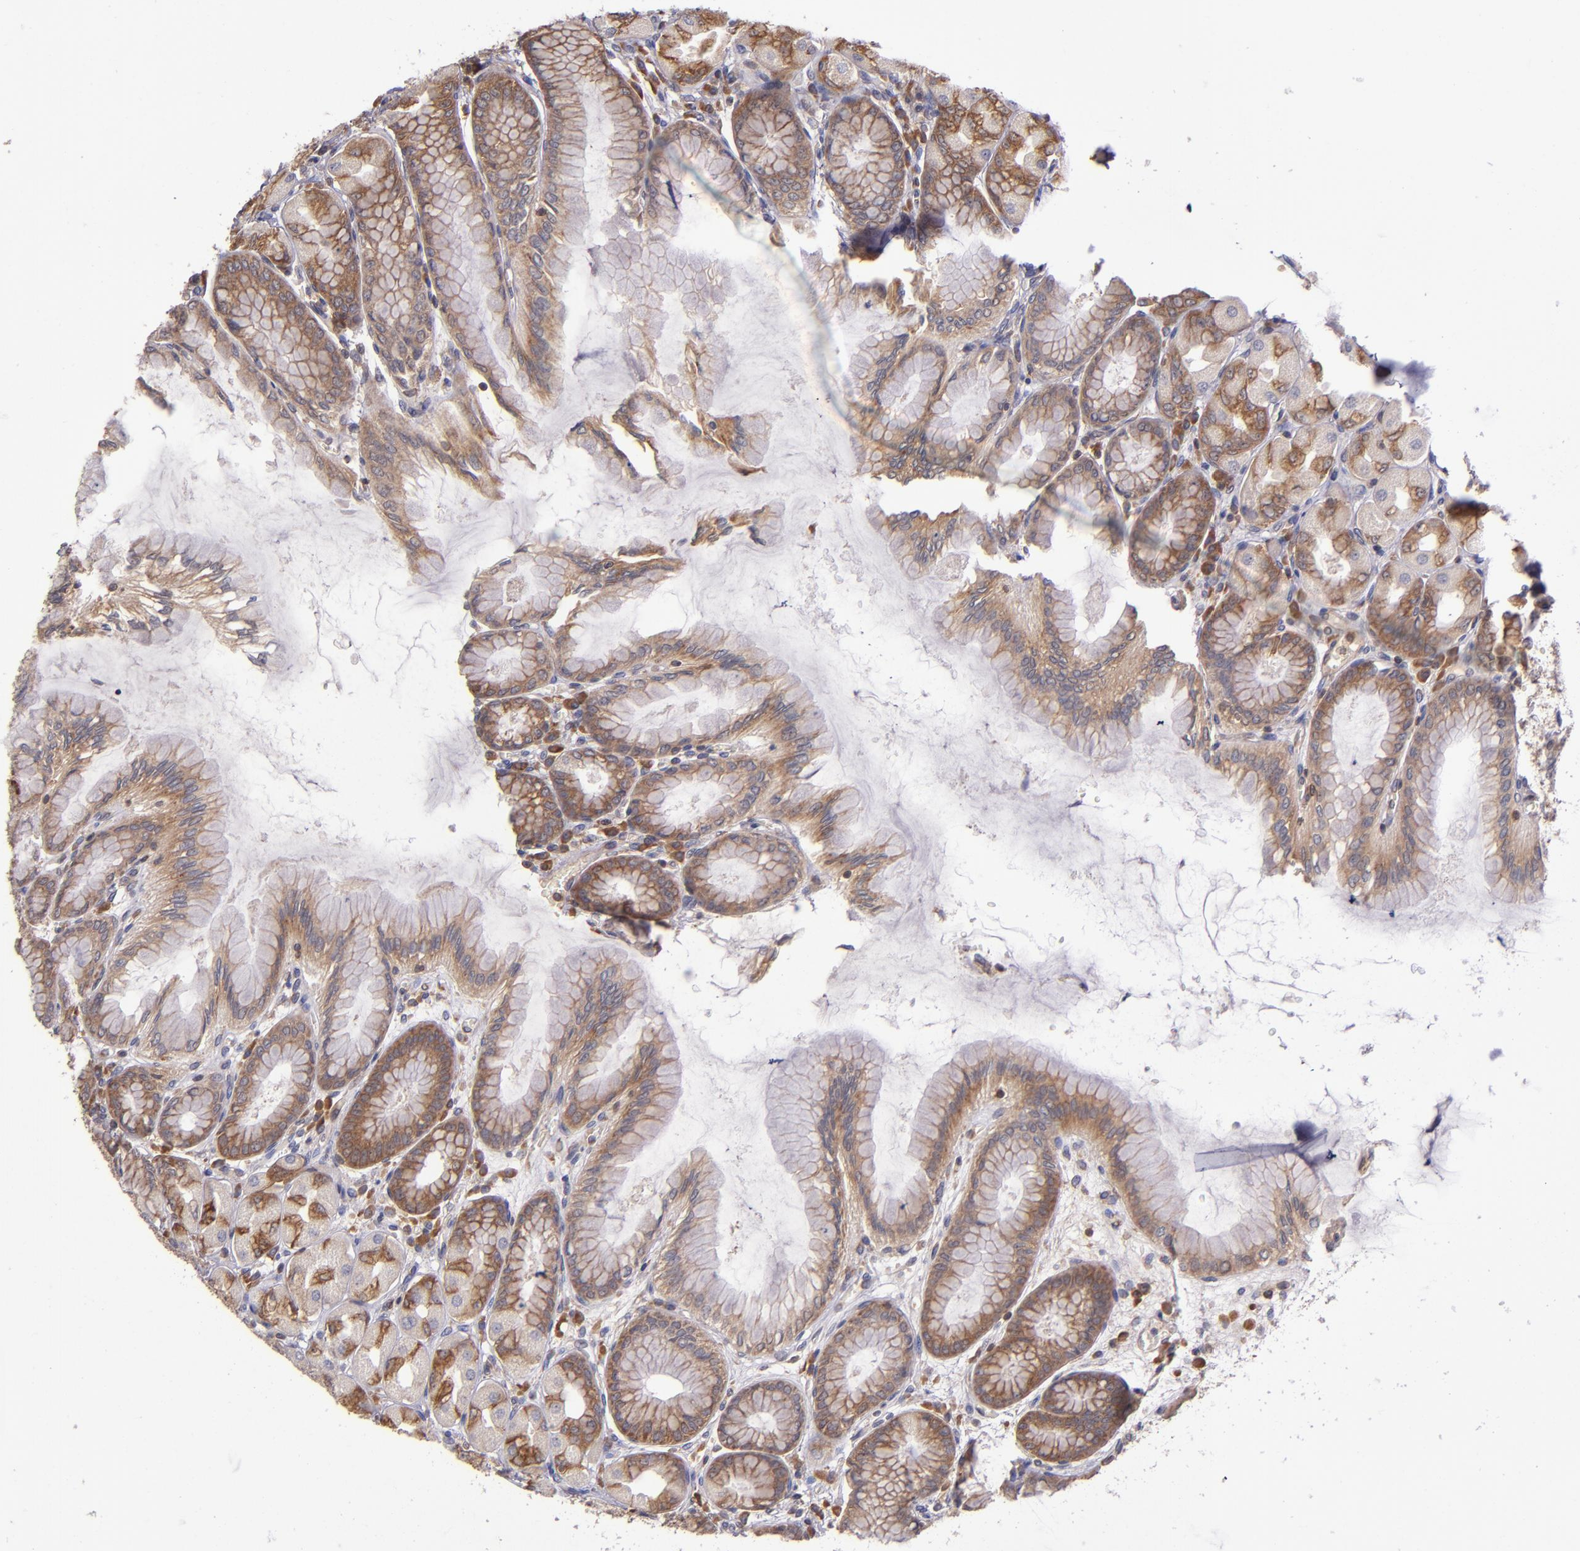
{"staining": {"intensity": "moderate", "quantity": ">75%", "location": "cytoplasmic/membranous"}, "tissue": "stomach", "cell_type": "Glandular cells", "image_type": "normal", "snomed": [{"axis": "morphology", "description": "Normal tissue, NOS"}, {"axis": "topography", "description": "Stomach, upper"}], "caption": "Immunohistochemistry photomicrograph of unremarkable stomach: human stomach stained using IHC displays medium levels of moderate protein expression localized specifically in the cytoplasmic/membranous of glandular cells, appearing as a cytoplasmic/membranous brown color.", "gene": "EIF4ENIF1", "patient": {"sex": "female", "age": 56}}